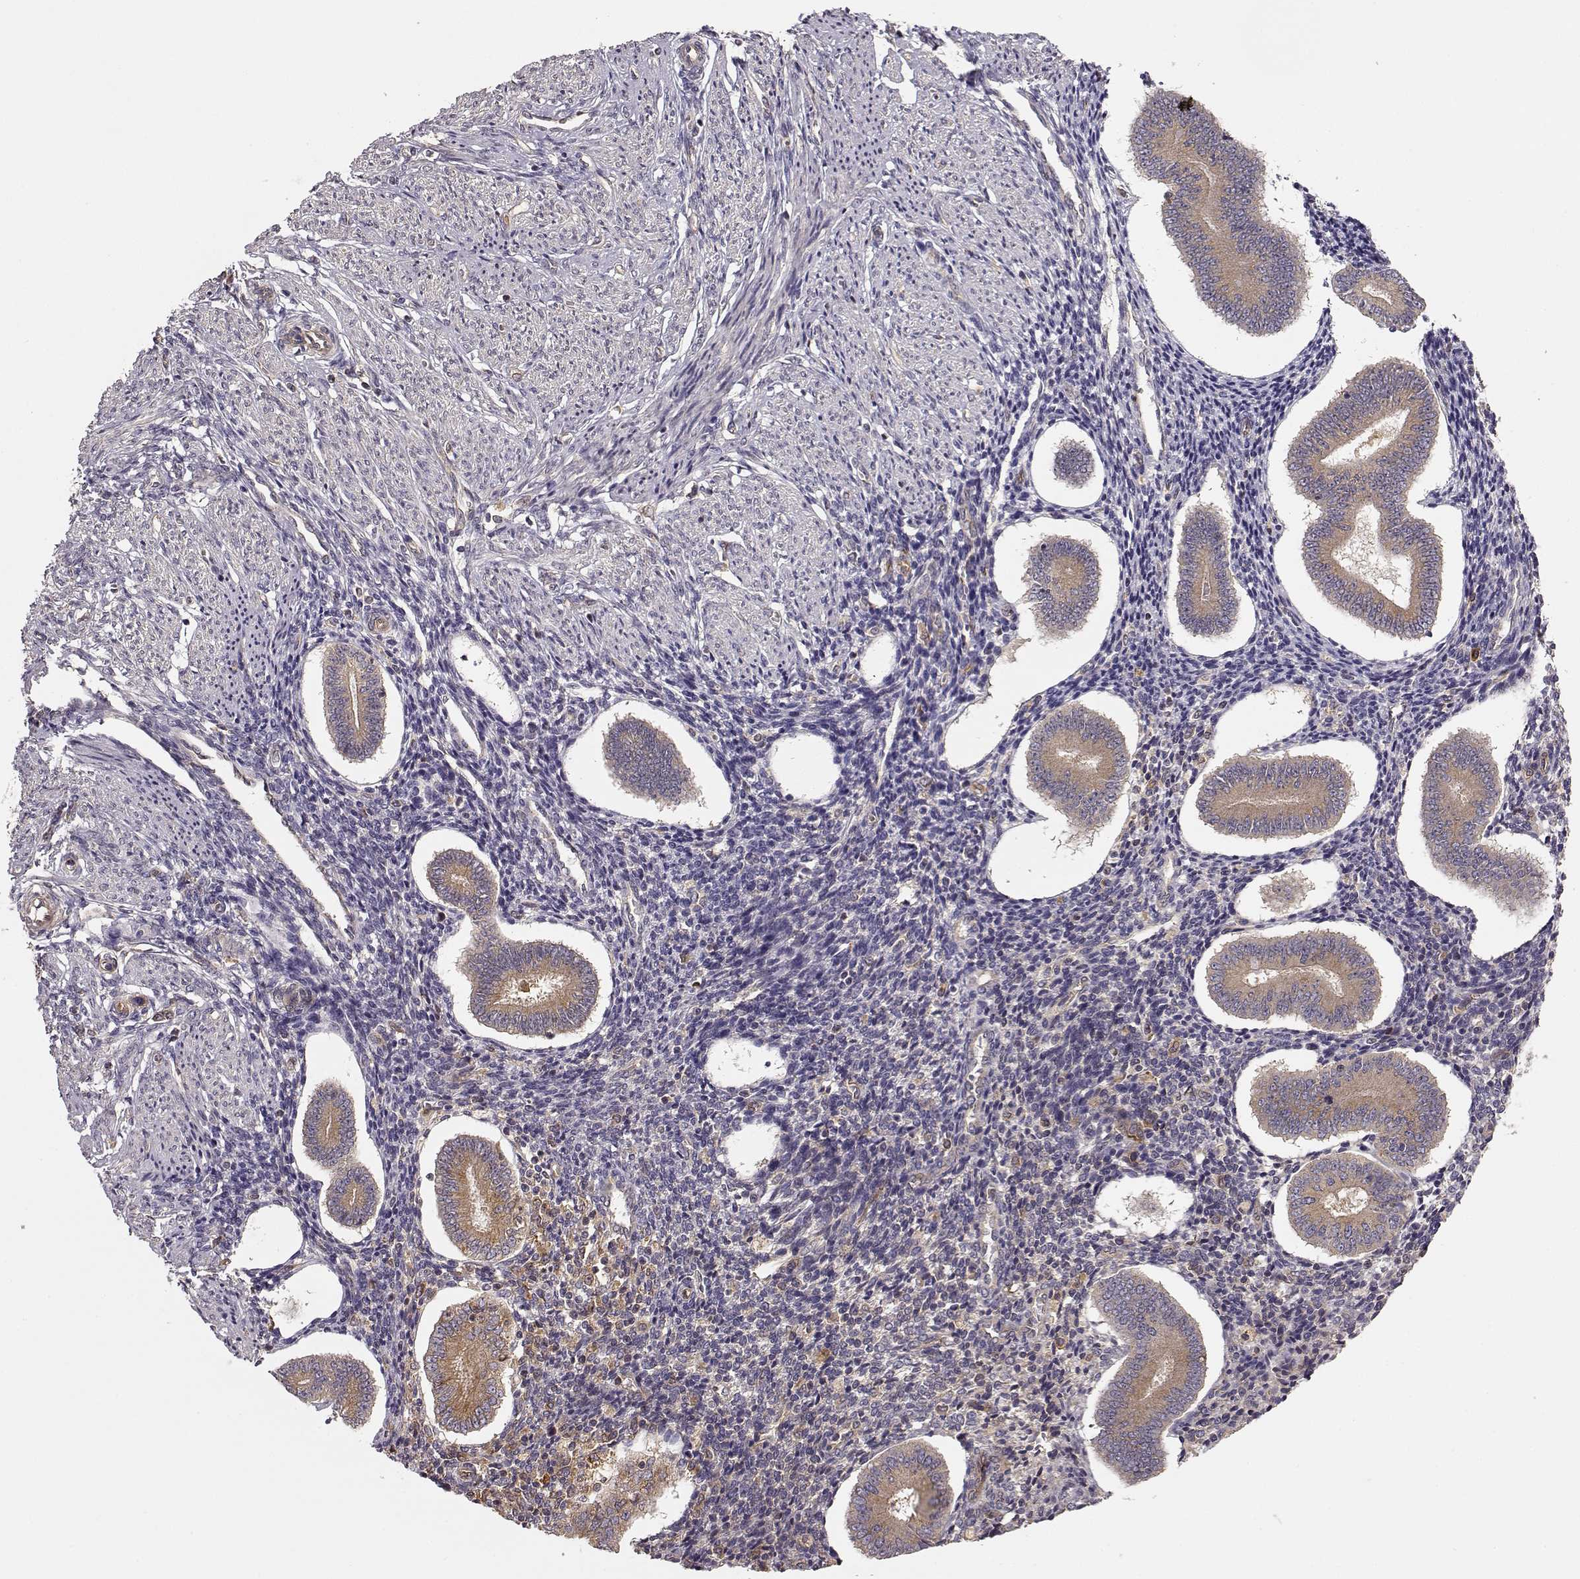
{"staining": {"intensity": "negative", "quantity": "none", "location": "none"}, "tissue": "endometrium", "cell_type": "Cells in endometrial stroma", "image_type": "normal", "snomed": [{"axis": "morphology", "description": "Normal tissue, NOS"}, {"axis": "topography", "description": "Endometrium"}], "caption": "Immunohistochemistry (IHC) image of benign endometrium: endometrium stained with DAB (3,3'-diaminobenzidine) displays no significant protein positivity in cells in endometrial stroma.", "gene": "ARHGEF2", "patient": {"sex": "female", "age": 40}}